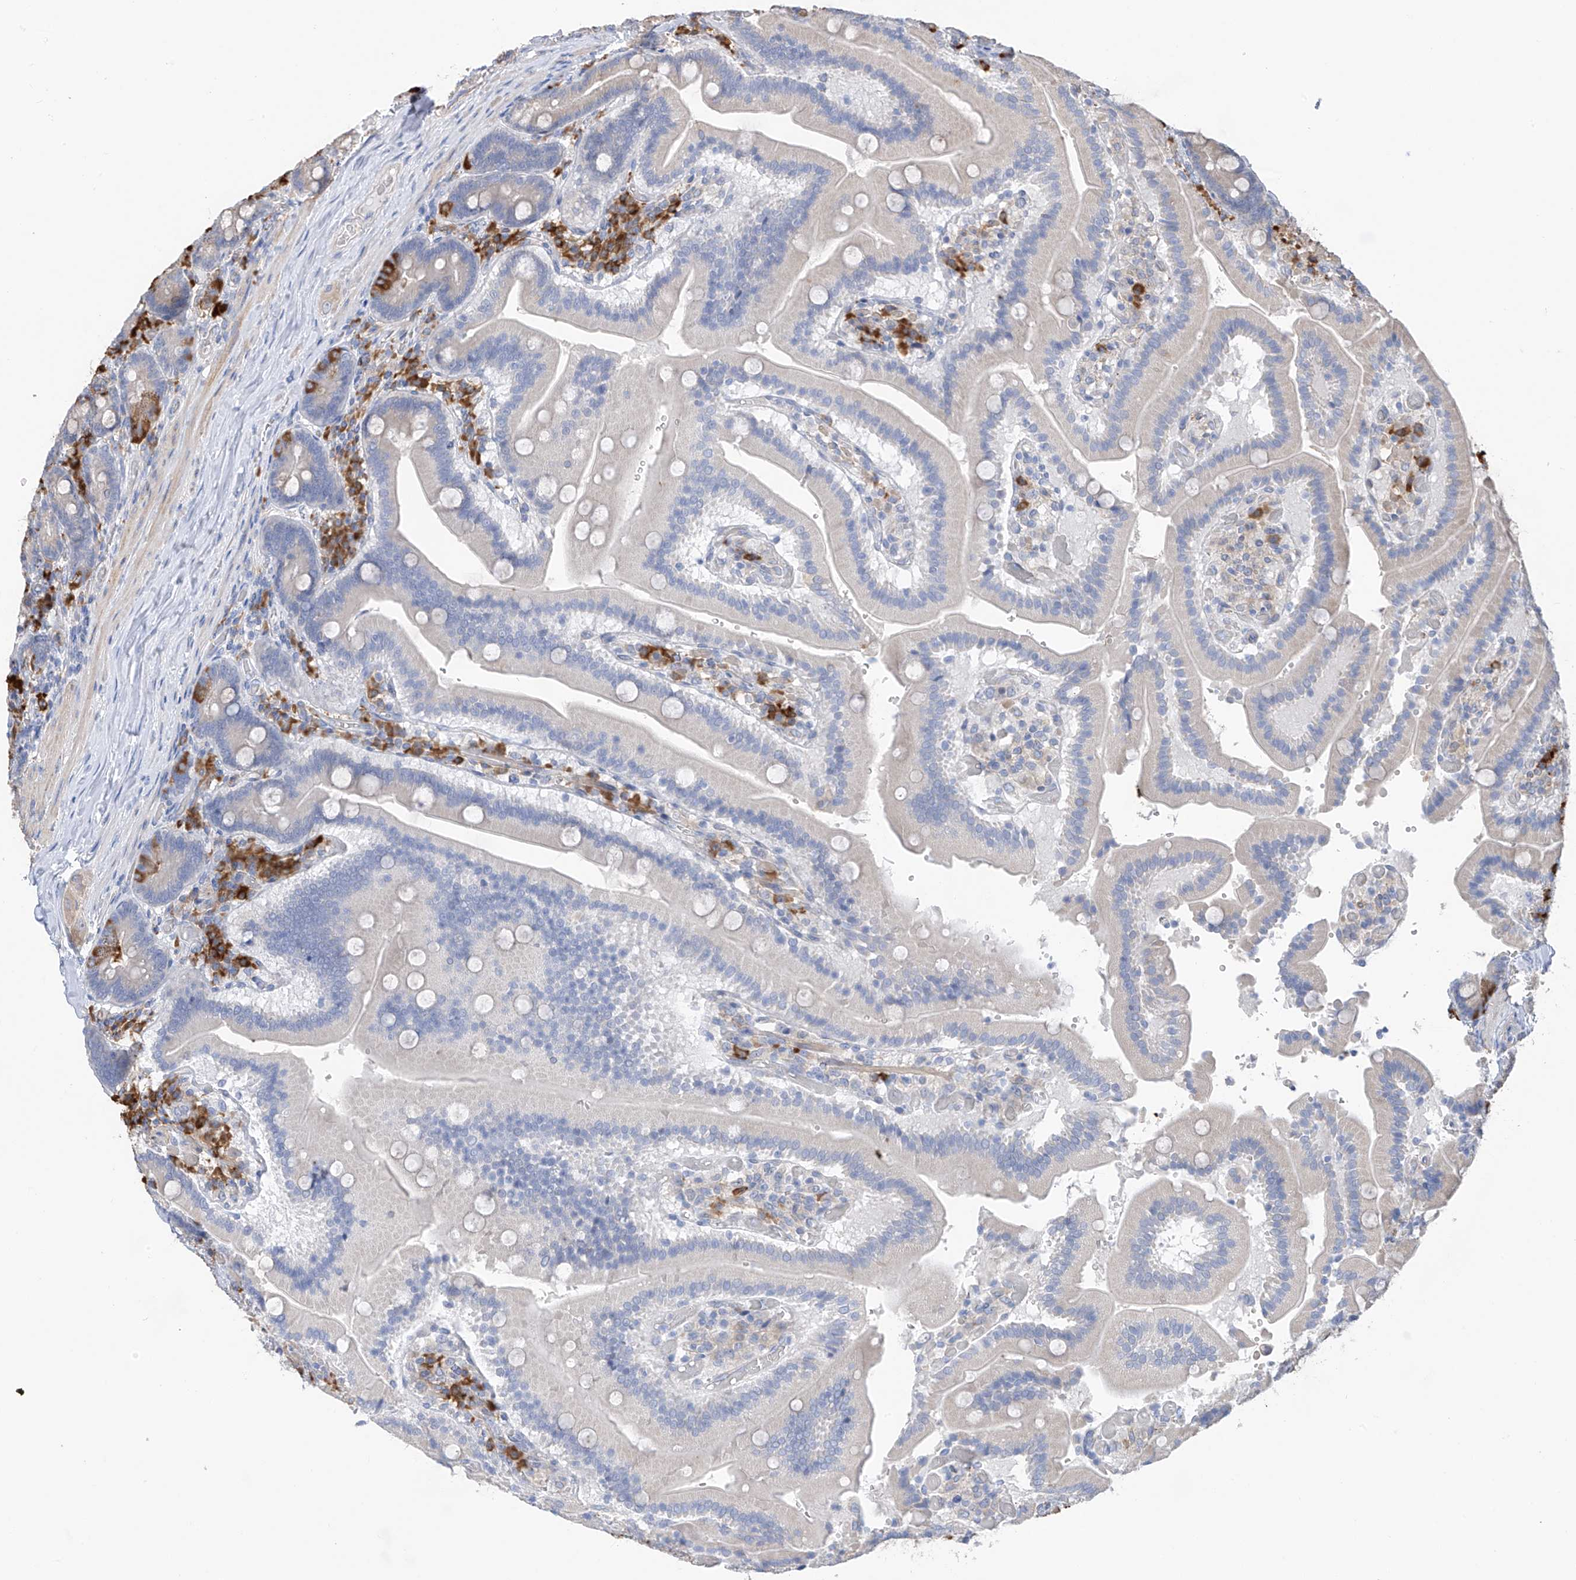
{"staining": {"intensity": "strong", "quantity": "<25%", "location": "cytoplasmic/membranous"}, "tissue": "duodenum", "cell_type": "Glandular cells", "image_type": "normal", "snomed": [{"axis": "morphology", "description": "Normal tissue, NOS"}, {"axis": "topography", "description": "Duodenum"}], "caption": "This photomicrograph reveals immunohistochemistry staining of normal duodenum, with medium strong cytoplasmic/membranous expression in about <25% of glandular cells.", "gene": "REC8", "patient": {"sex": "female", "age": 62}}